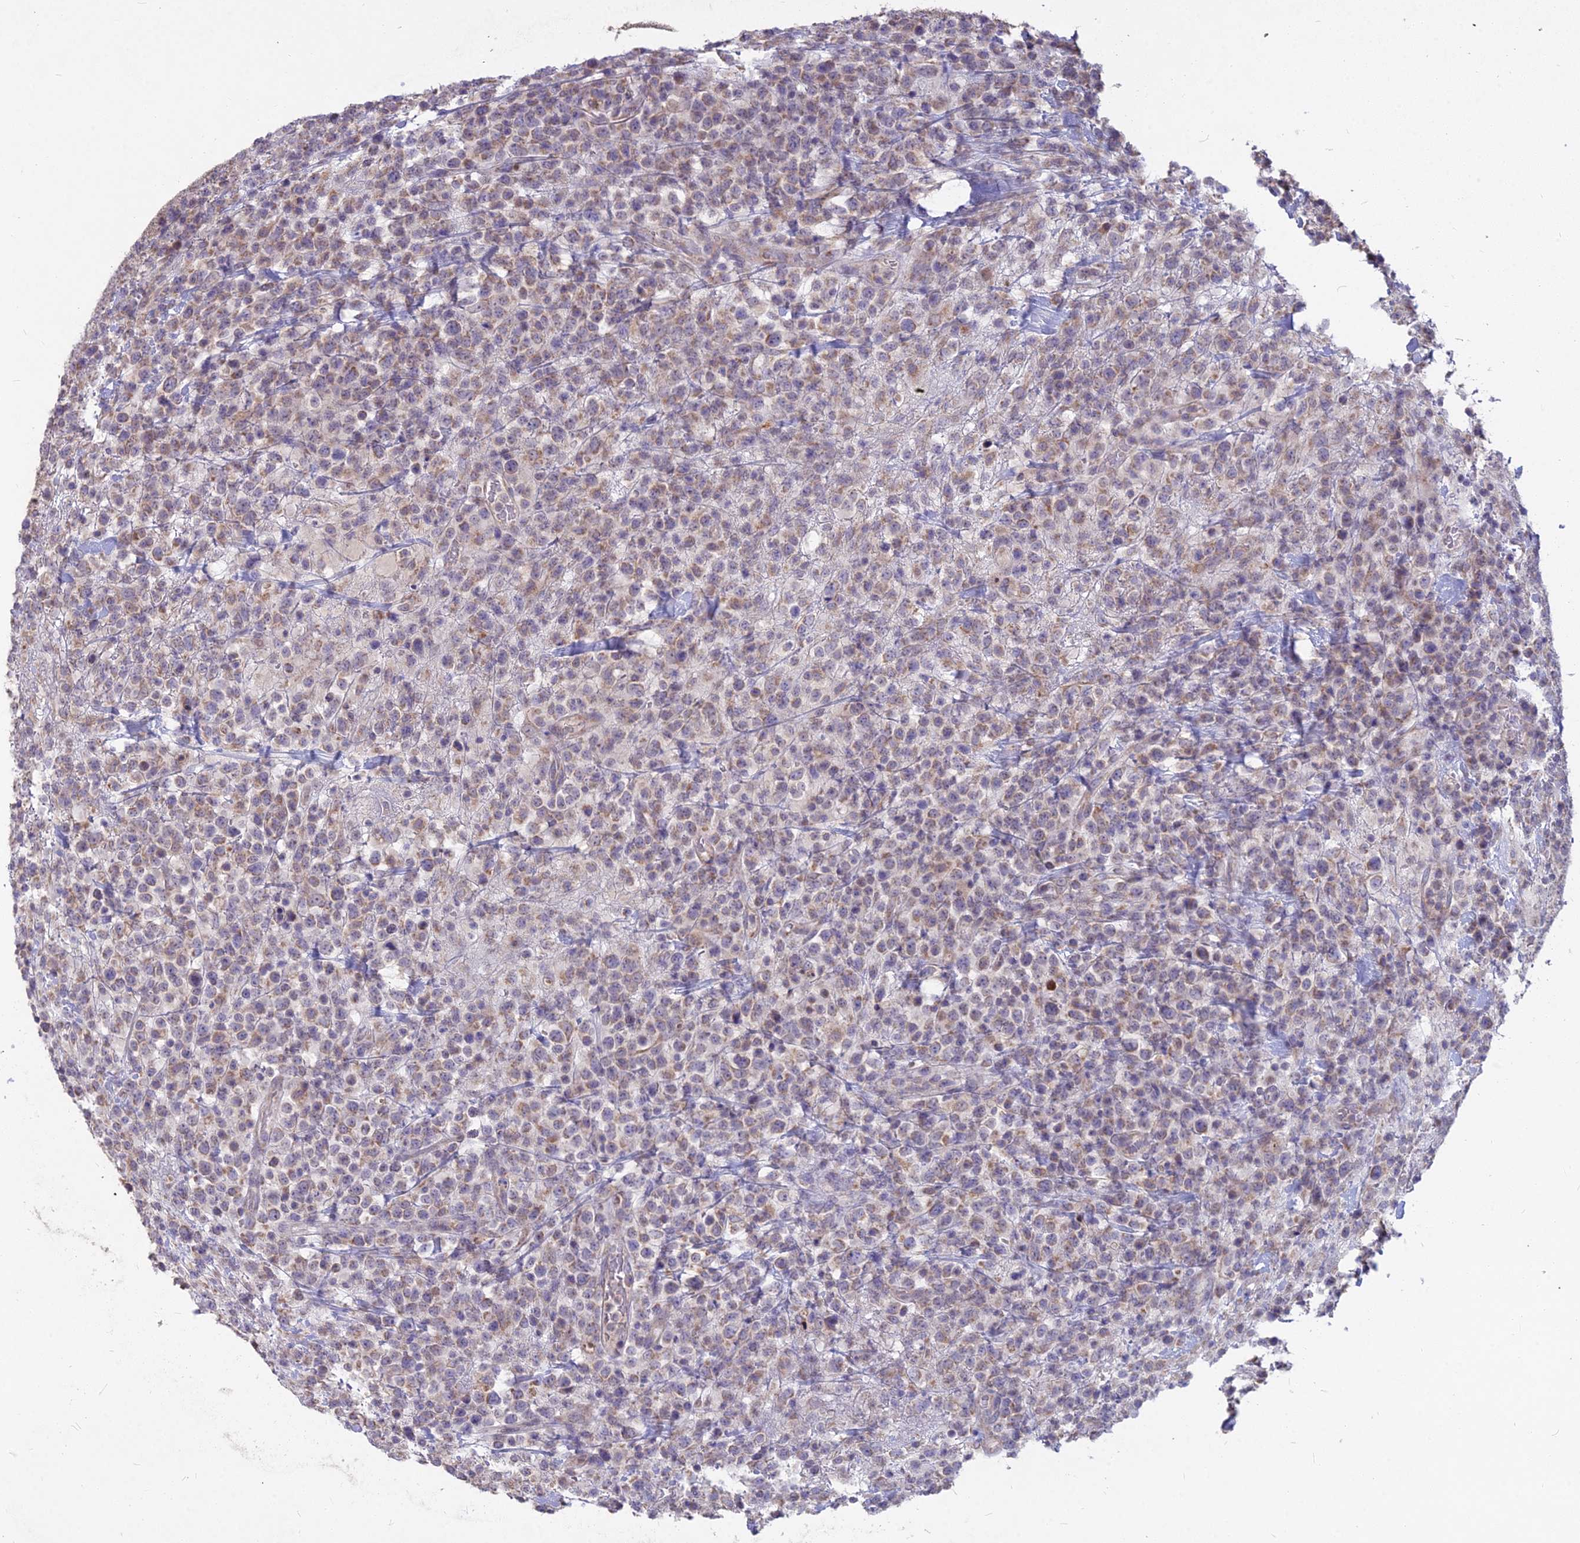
{"staining": {"intensity": "weak", "quantity": ">75%", "location": "cytoplasmic/membranous"}, "tissue": "lymphoma", "cell_type": "Tumor cells", "image_type": "cancer", "snomed": [{"axis": "morphology", "description": "Malignant lymphoma, non-Hodgkin's type, High grade"}, {"axis": "topography", "description": "Colon"}], "caption": "Protein staining of lymphoma tissue displays weak cytoplasmic/membranous positivity in about >75% of tumor cells.", "gene": "MICU2", "patient": {"sex": "female", "age": 53}}